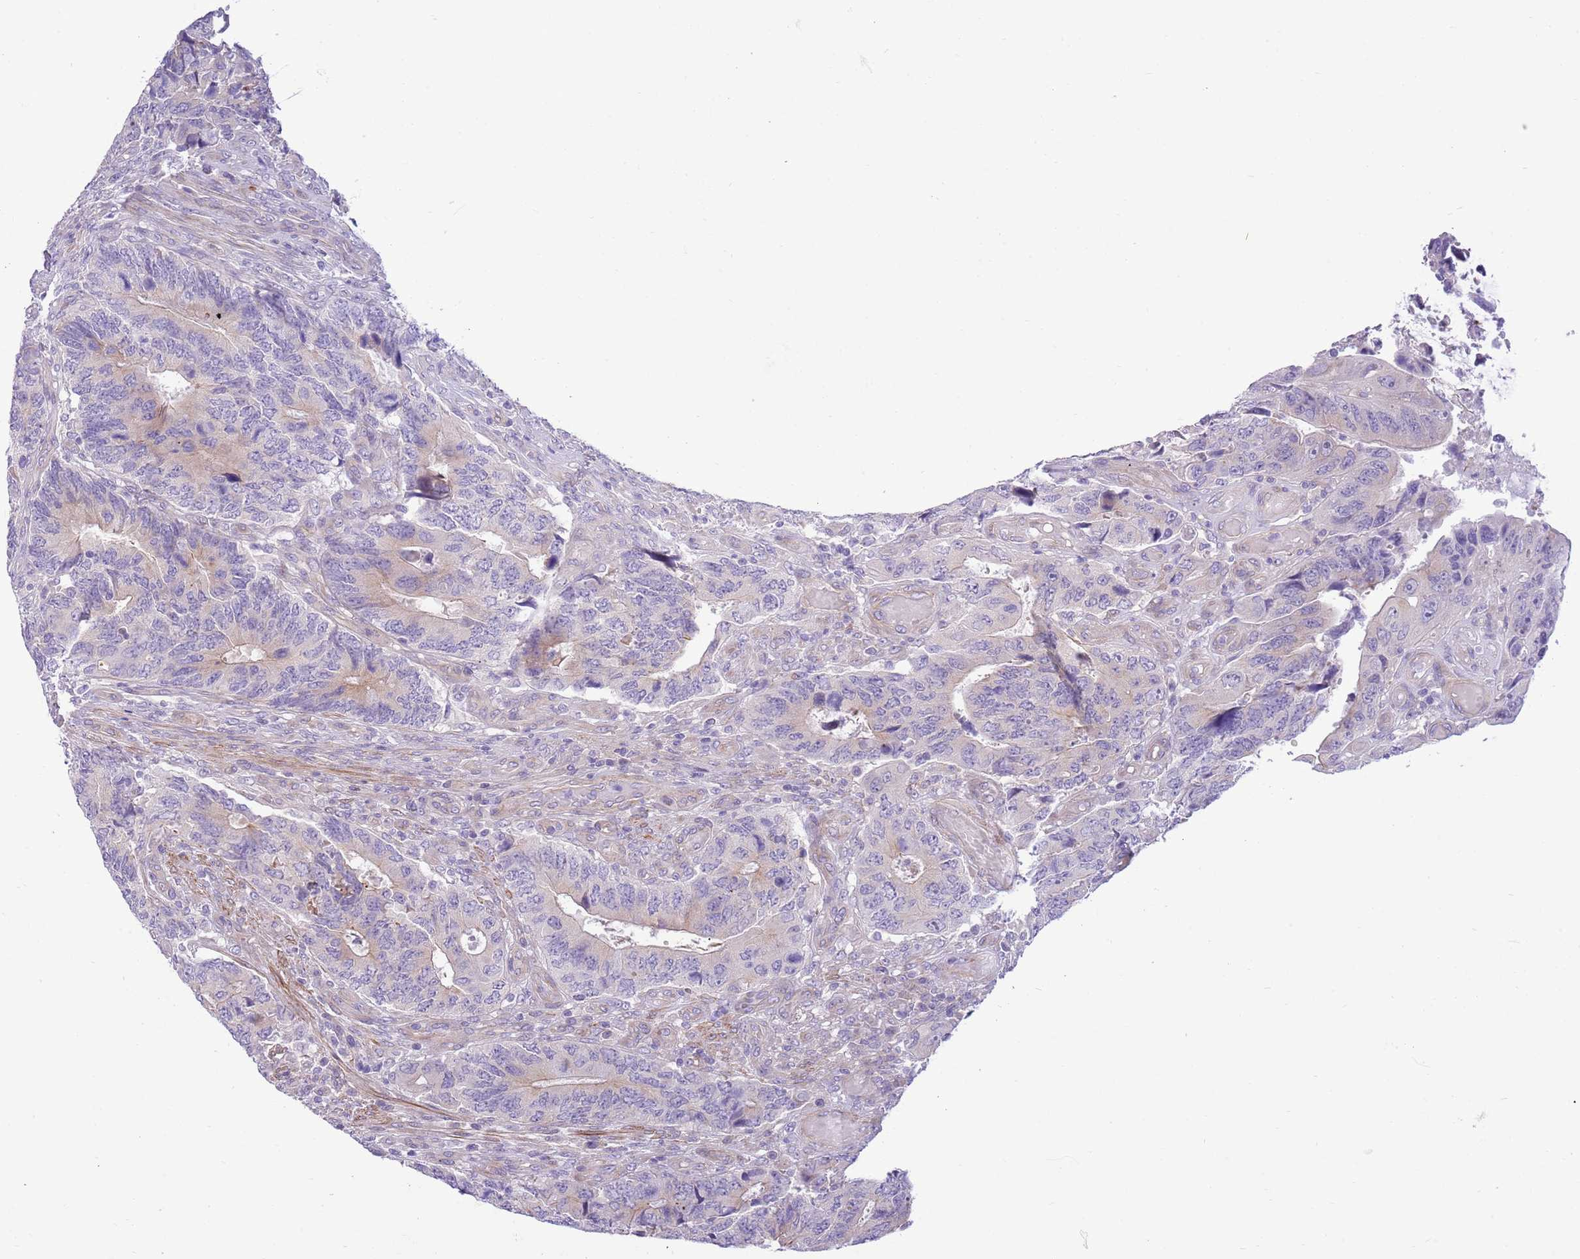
{"staining": {"intensity": "weak", "quantity": "<25%", "location": "cytoplasmic/membranous"}, "tissue": "colorectal cancer", "cell_type": "Tumor cells", "image_type": "cancer", "snomed": [{"axis": "morphology", "description": "Adenocarcinoma, NOS"}, {"axis": "topography", "description": "Colon"}], "caption": "This is an immunohistochemistry micrograph of human colorectal cancer. There is no expression in tumor cells.", "gene": "ZC4H2", "patient": {"sex": "male", "age": 87}}